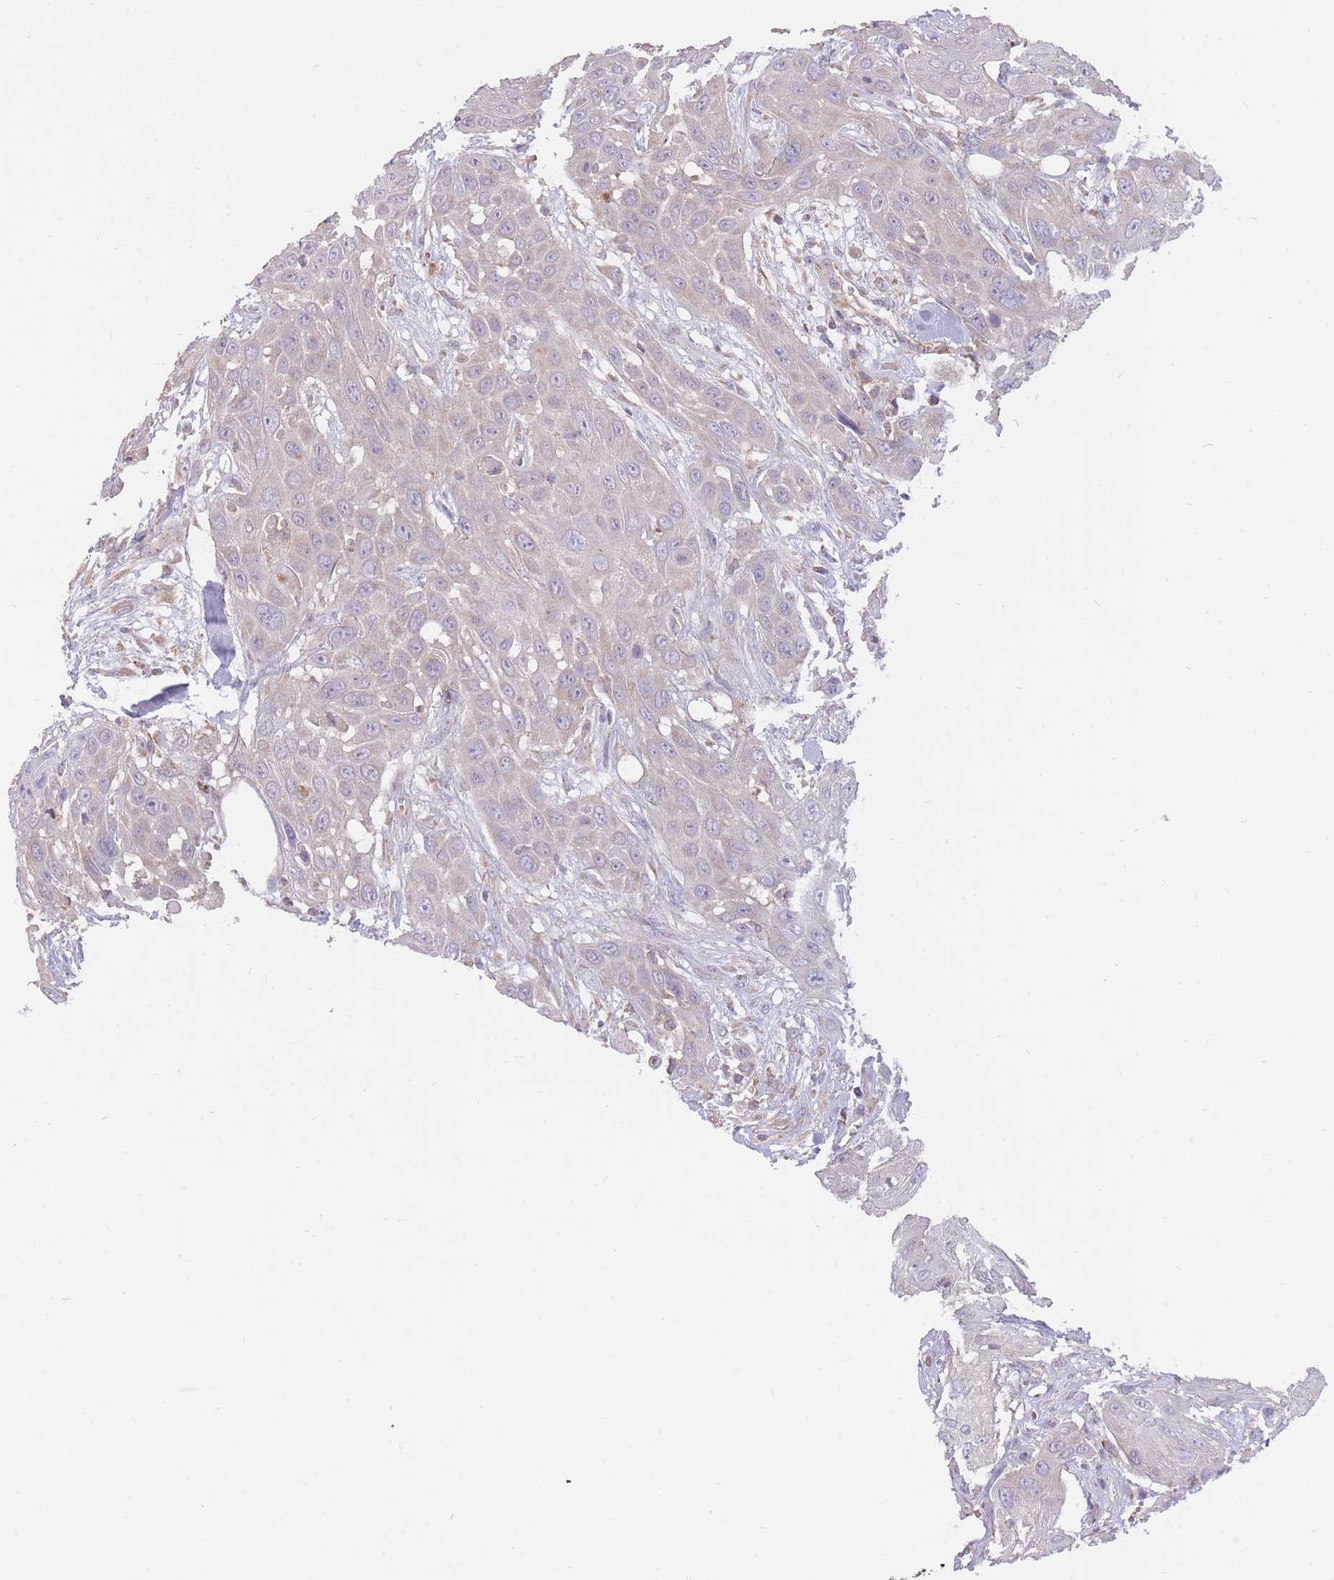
{"staining": {"intensity": "weak", "quantity": ">75%", "location": "cytoplasmic/membranous"}, "tissue": "head and neck cancer", "cell_type": "Tumor cells", "image_type": "cancer", "snomed": [{"axis": "morphology", "description": "Squamous cell carcinoma, NOS"}, {"axis": "topography", "description": "Head-Neck"}], "caption": "Human squamous cell carcinoma (head and neck) stained with a protein marker shows weak staining in tumor cells.", "gene": "PREP", "patient": {"sex": "male", "age": 81}}